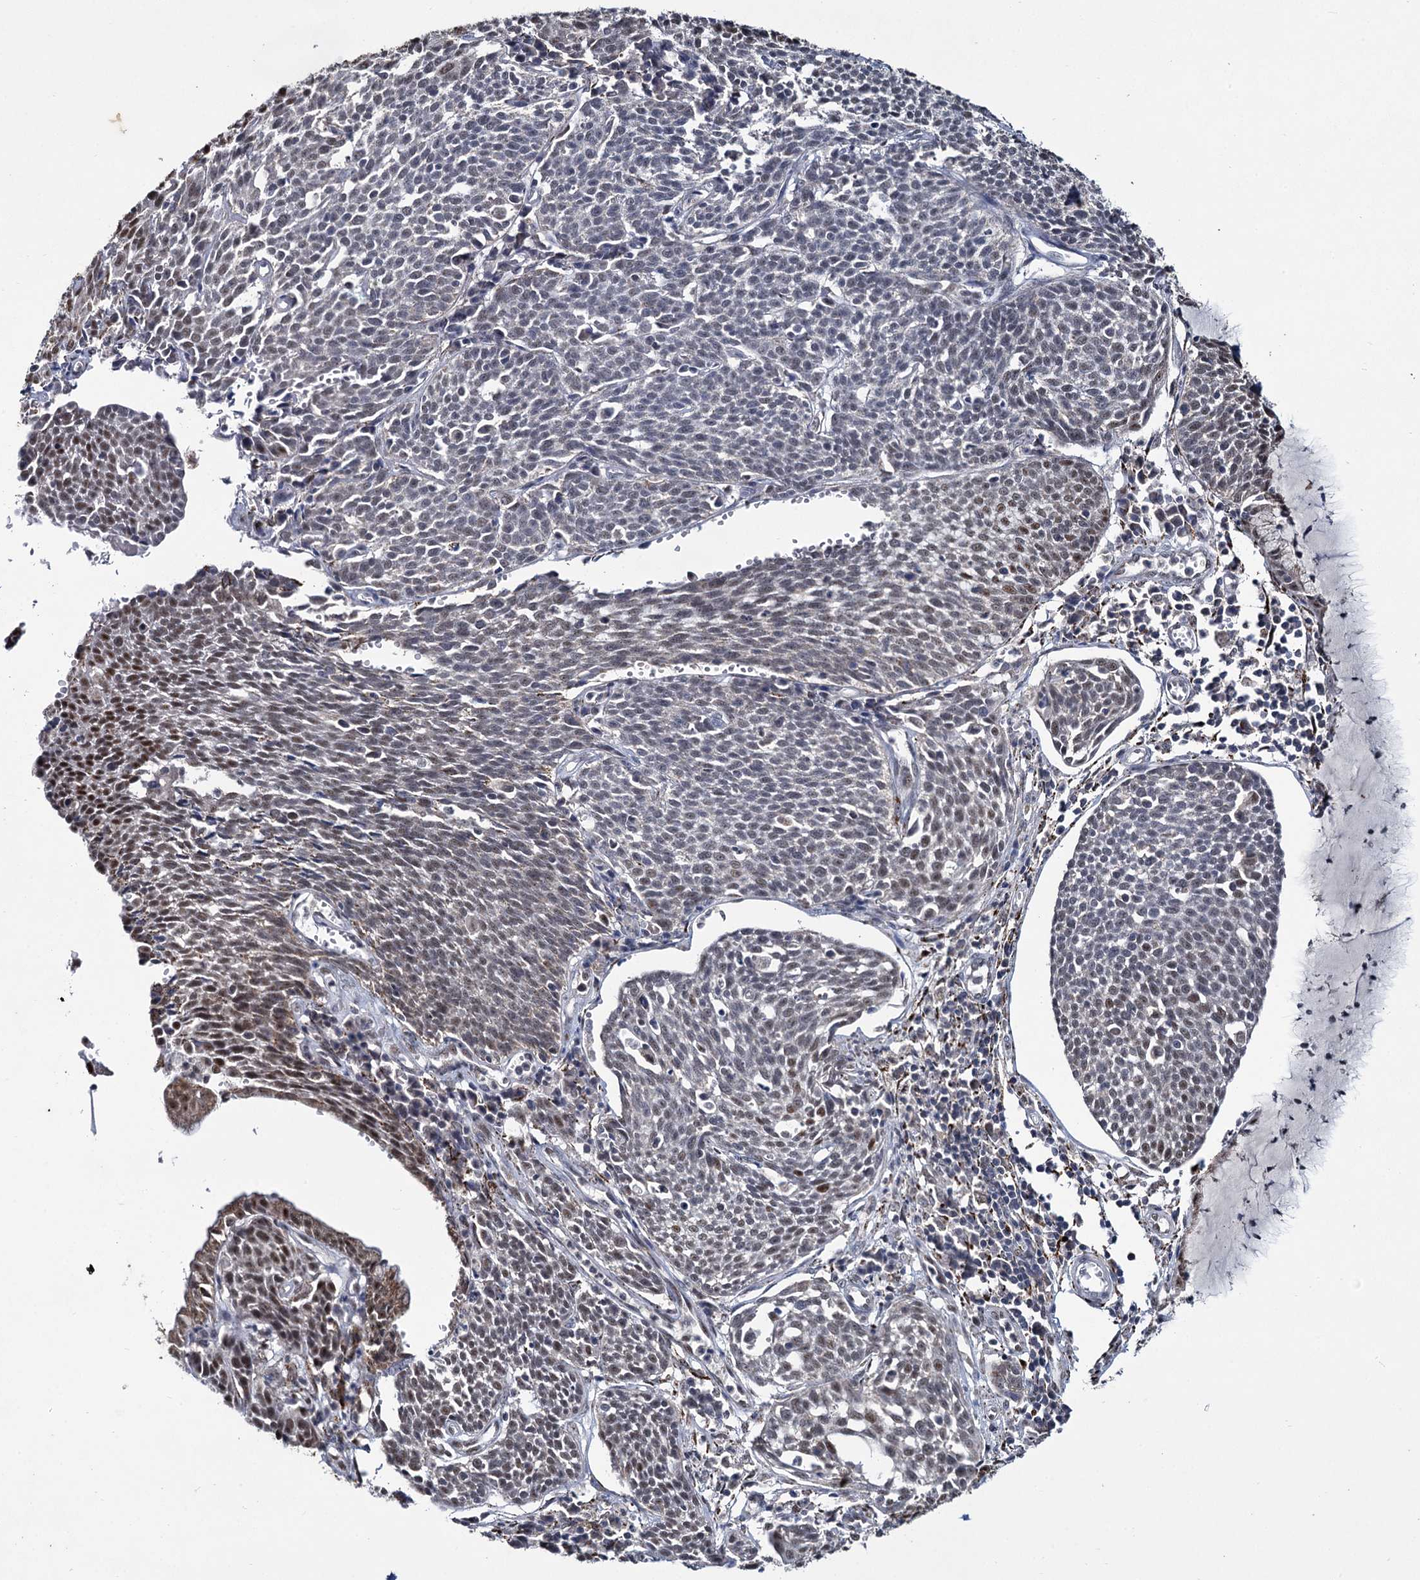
{"staining": {"intensity": "moderate", "quantity": "25%-75%", "location": "nuclear"}, "tissue": "cervical cancer", "cell_type": "Tumor cells", "image_type": "cancer", "snomed": [{"axis": "morphology", "description": "Squamous cell carcinoma, NOS"}, {"axis": "topography", "description": "Cervix"}], "caption": "Cervical squamous cell carcinoma stained with a brown dye reveals moderate nuclear positive staining in about 25%-75% of tumor cells.", "gene": "RPUSD4", "patient": {"sex": "female", "age": 34}}